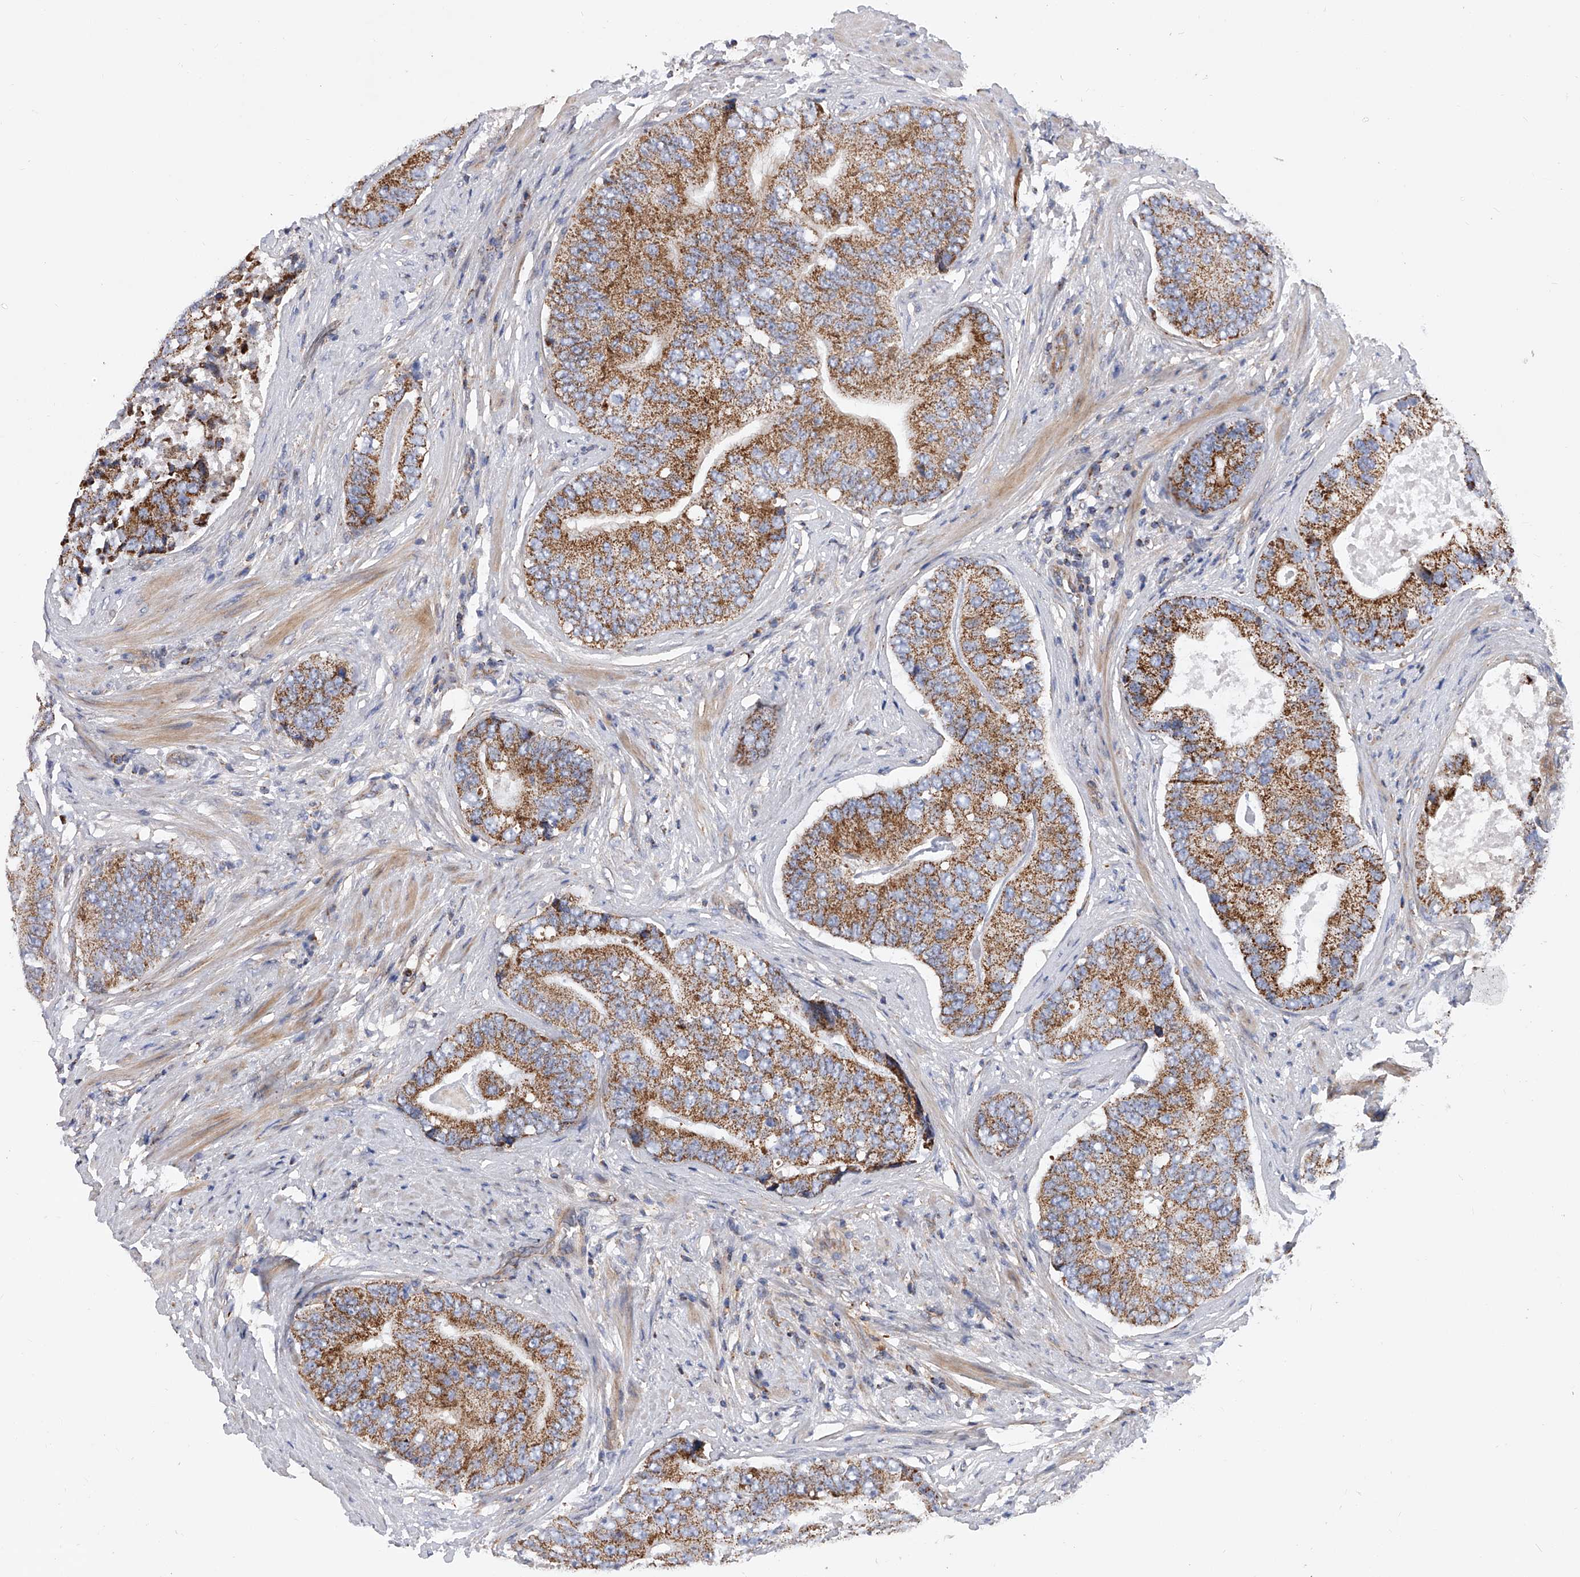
{"staining": {"intensity": "moderate", "quantity": ">75%", "location": "cytoplasmic/membranous"}, "tissue": "prostate cancer", "cell_type": "Tumor cells", "image_type": "cancer", "snomed": [{"axis": "morphology", "description": "Adenocarcinoma, High grade"}, {"axis": "topography", "description": "Prostate"}], "caption": "Immunohistochemical staining of human adenocarcinoma (high-grade) (prostate) displays medium levels of moderate cytoplasmic/membranous positivity in about >75% of tumor cells.", "gene": "PDSS2", "patient": {"sex": "male", "age": 70}}